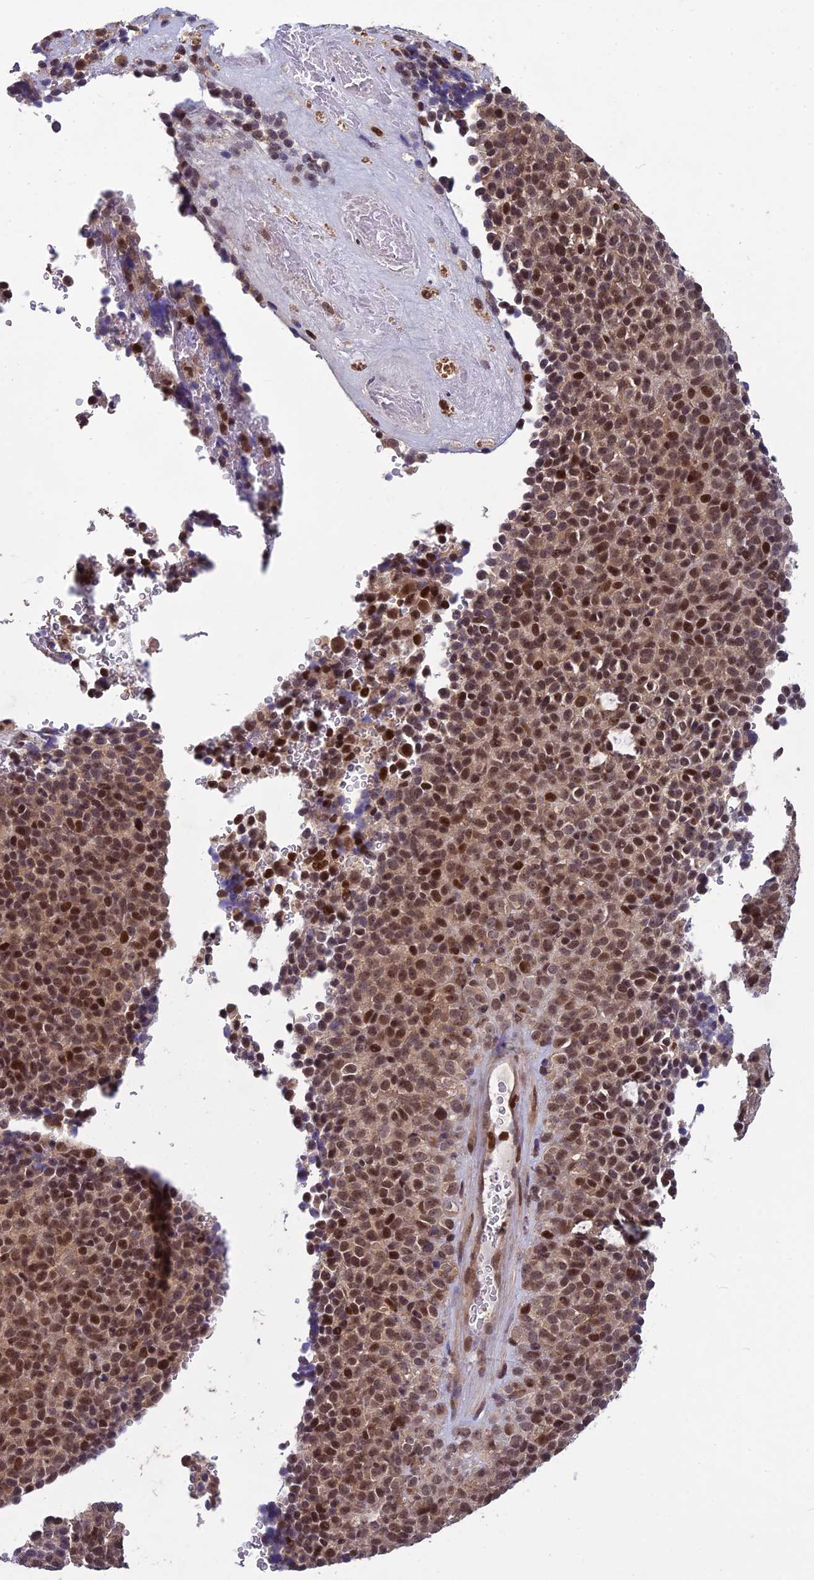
{"staining": {"intensity": "strong", "quantity": ">75%", "location": "nuclear"}, "tissue": "melanoma", "cell_type": "Tumor cells", "image_type": "cancer", "snomed": [{"axis": "morphology", "description": "Malignant melanoma, Metastatic site"}, {"axis": "topography", "description": "Brain"}], "caption": "Human malignant melanoma (metastatic site) stained with a protein marker demonstrates strong staining in tumor cells.", "gene": "GMEB1", "patient": {"sex": "female", "age": 56}}